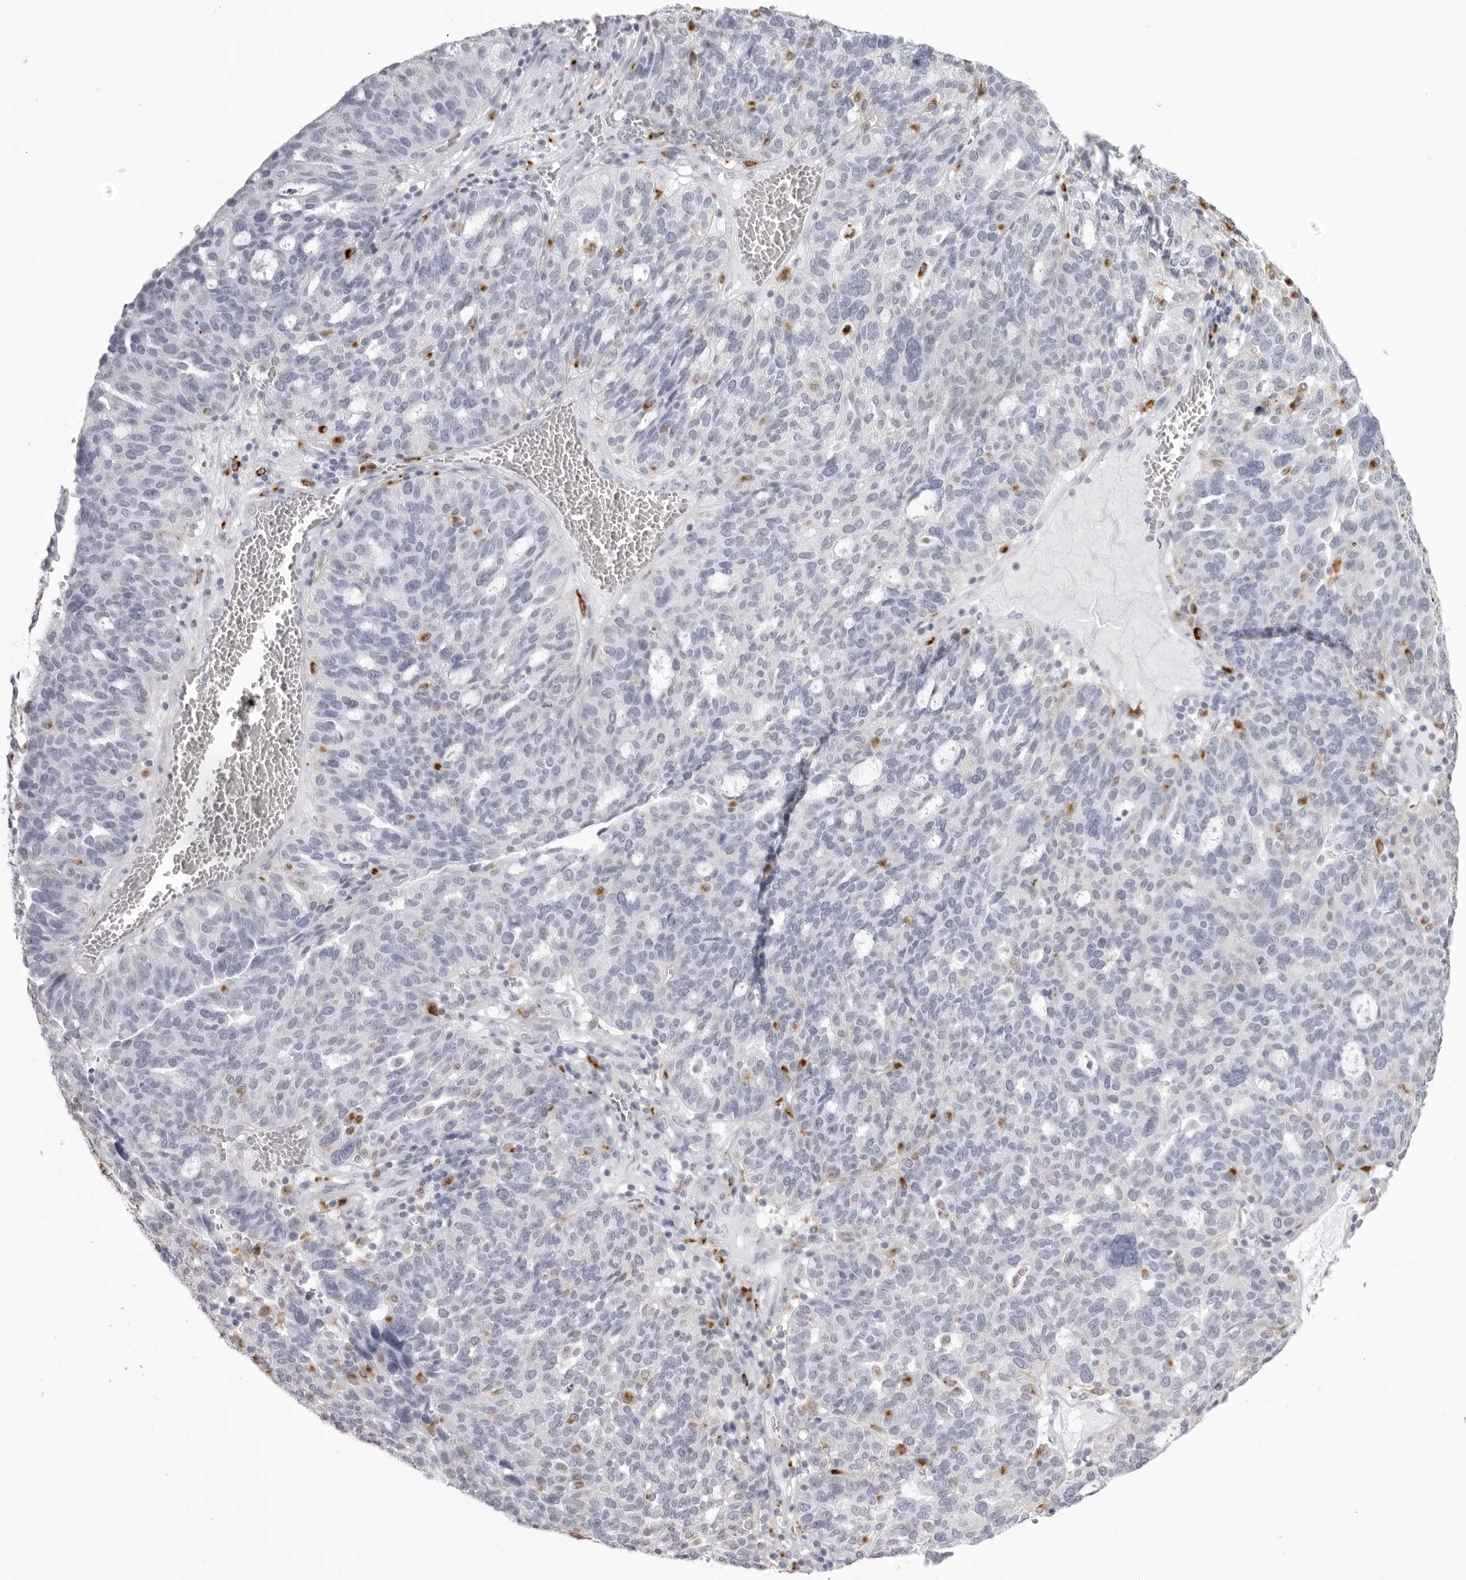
{"staining": {"intensity": "negative", "quantity": "none", "location": "none"}, "tissue": "ovarian cancer", "cell_type": "Tumor cells", "image_type": "cancer", "snomed": [{"axis": "morphology", "description": "Cystadenocarcinoma, serous, NOS"}, {"axis": "topography", "description": "Ovary"}], "caption": "Micrograph shows no protein positivity in tumor cells of serous cystadenocarcinoma (ovarian) tissue.", "gene": "IL25", "patient": {"sex": "female", "age": 59}}